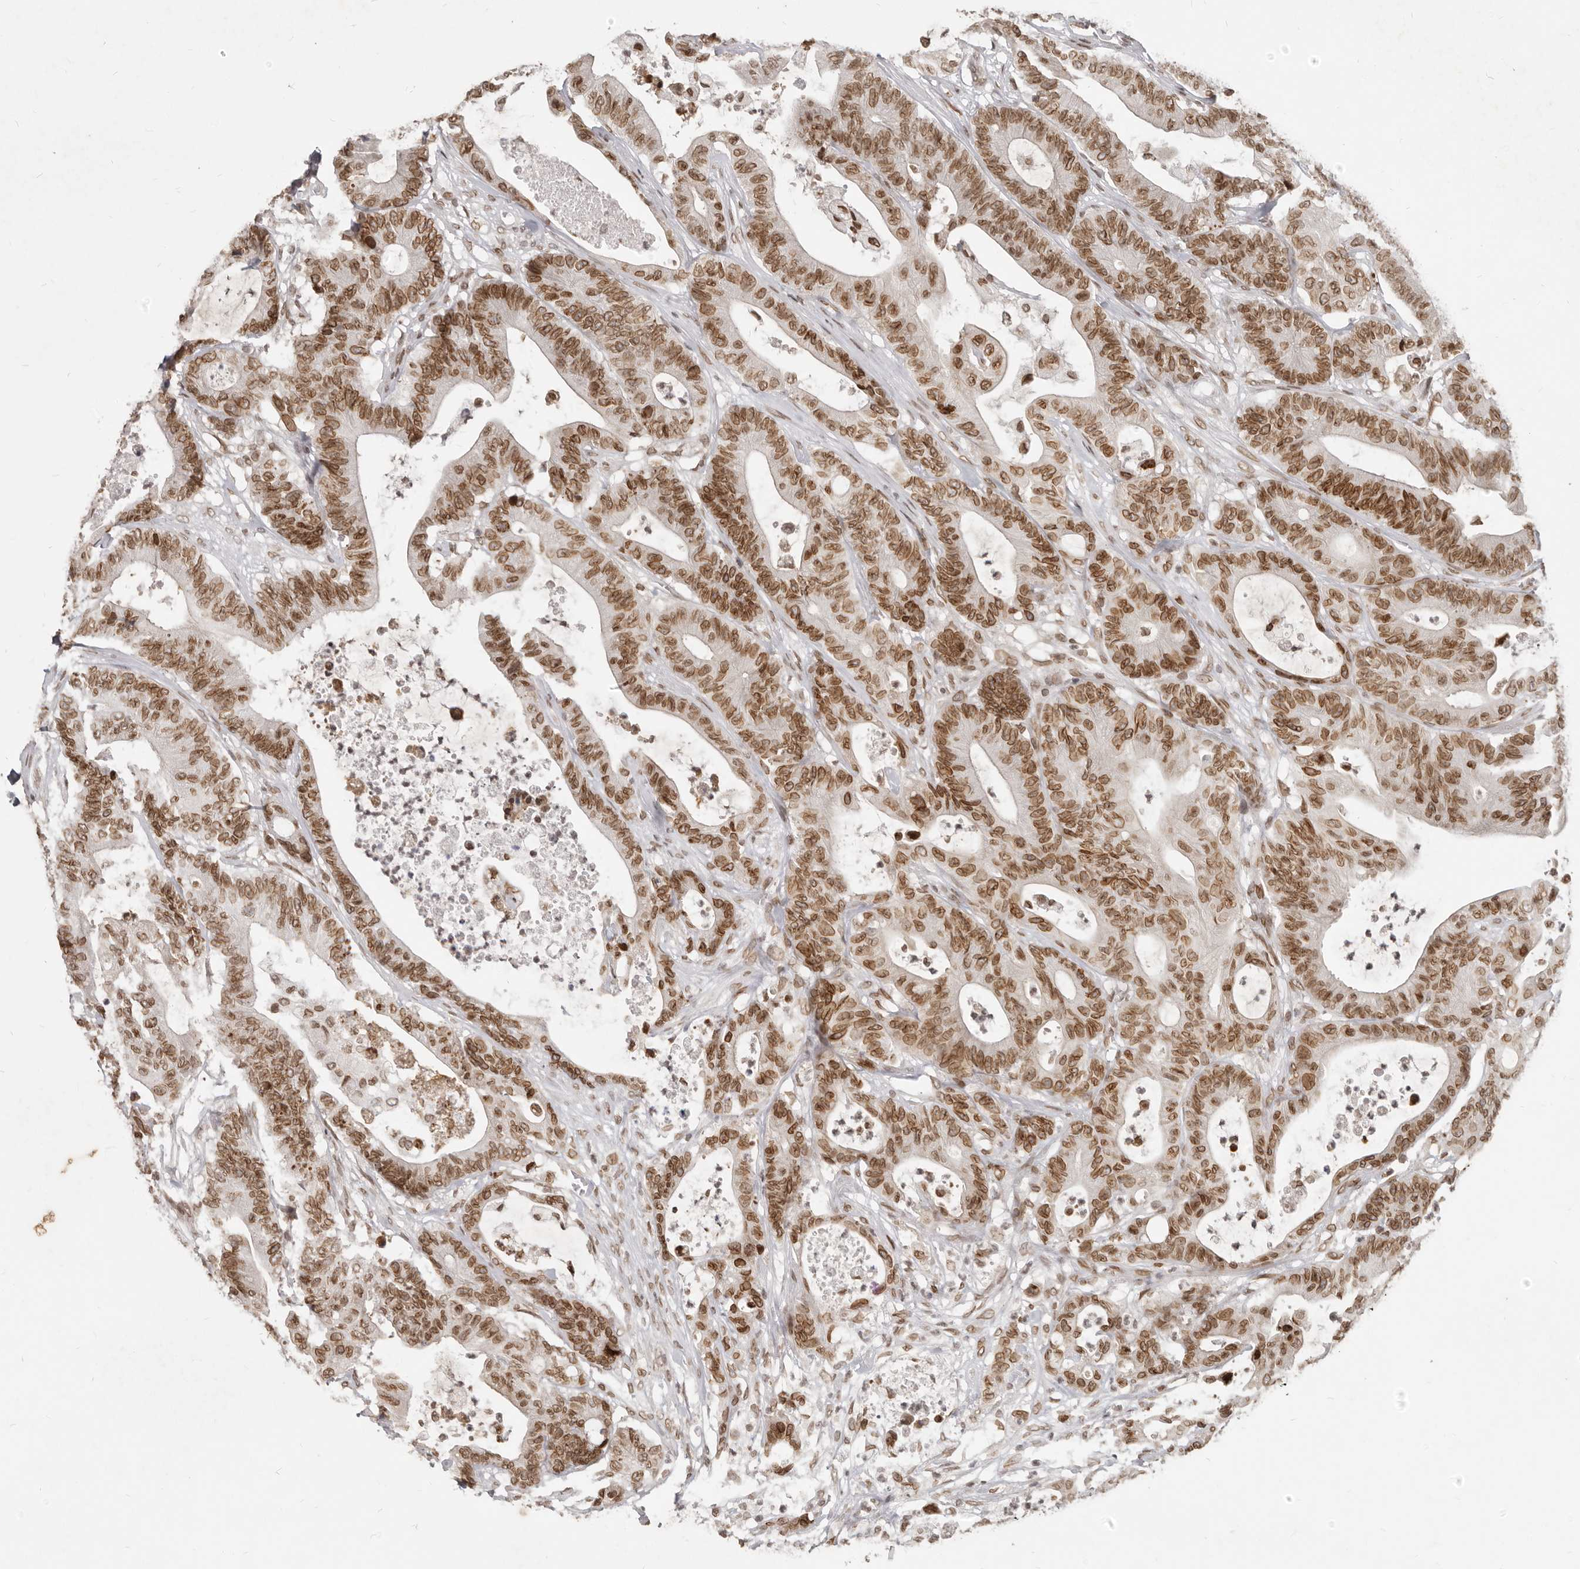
{"staining": {"intensity": "moderate", "quantity": ">75%", "location": "cytoplasmic/membranous,nuclear"}, "tissue": "colorectal cancer", "cell_type": "Tumor cells", "image_type": "cancer", "snomed": [{"axis": "morphology", "description": "Adenocarcinoma, NOS"}, {"axis": "topography", "description": "Colon"}], "caption": "An IHC histopathology image of neoplastic tissue is shown. Protein staining in brown labels moderate cytoplasmic/membranous and nuclear positivity in colorectal cancer (adenocarcinoma) within tumor cells.", "gene": "NUP153", "patient": {"sex": "female", "age": 84}}